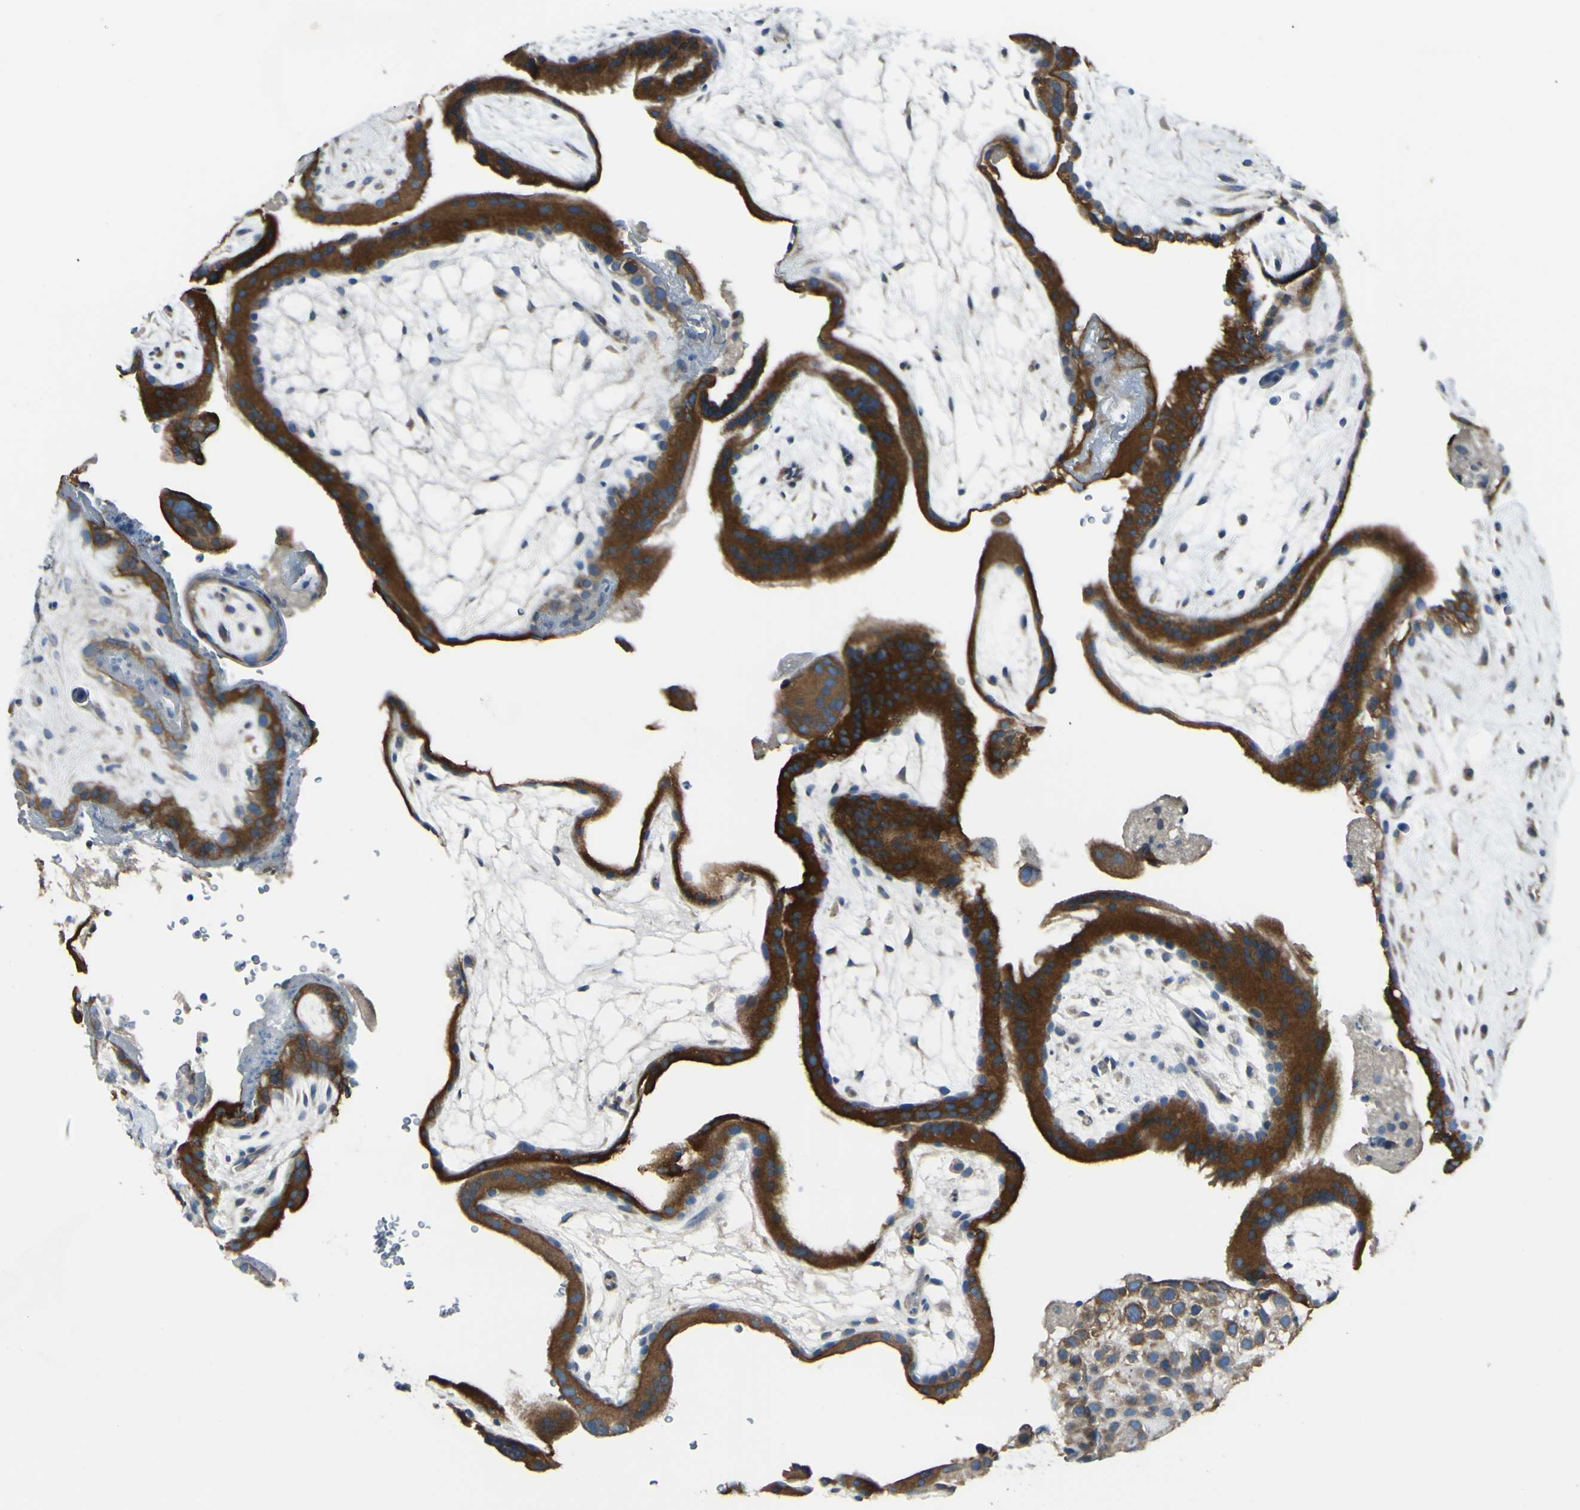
{"staining": {"intensity": "moderate", "quantity": ">75%", "location": "cytoplasmic/membranous"}, "tissue": "placenta", "cell_type": "Decidual cells", "image_type": "normal", "snomed": [{"axis": "morphology", "description": "Normal tissue, NOS"}, {"axis": "topography", "description": "Placenta"}], "caption": "Immunohistochemistry (IHC) photomicrograph of unremarkable placenta stained for a protein (brown), which reveals medium levels of moderate cytoplasmic/membranous expression in about >75% of decidual cells.", "gene": "SELENOS", "patient": {"sex": "female", "age": 19}}